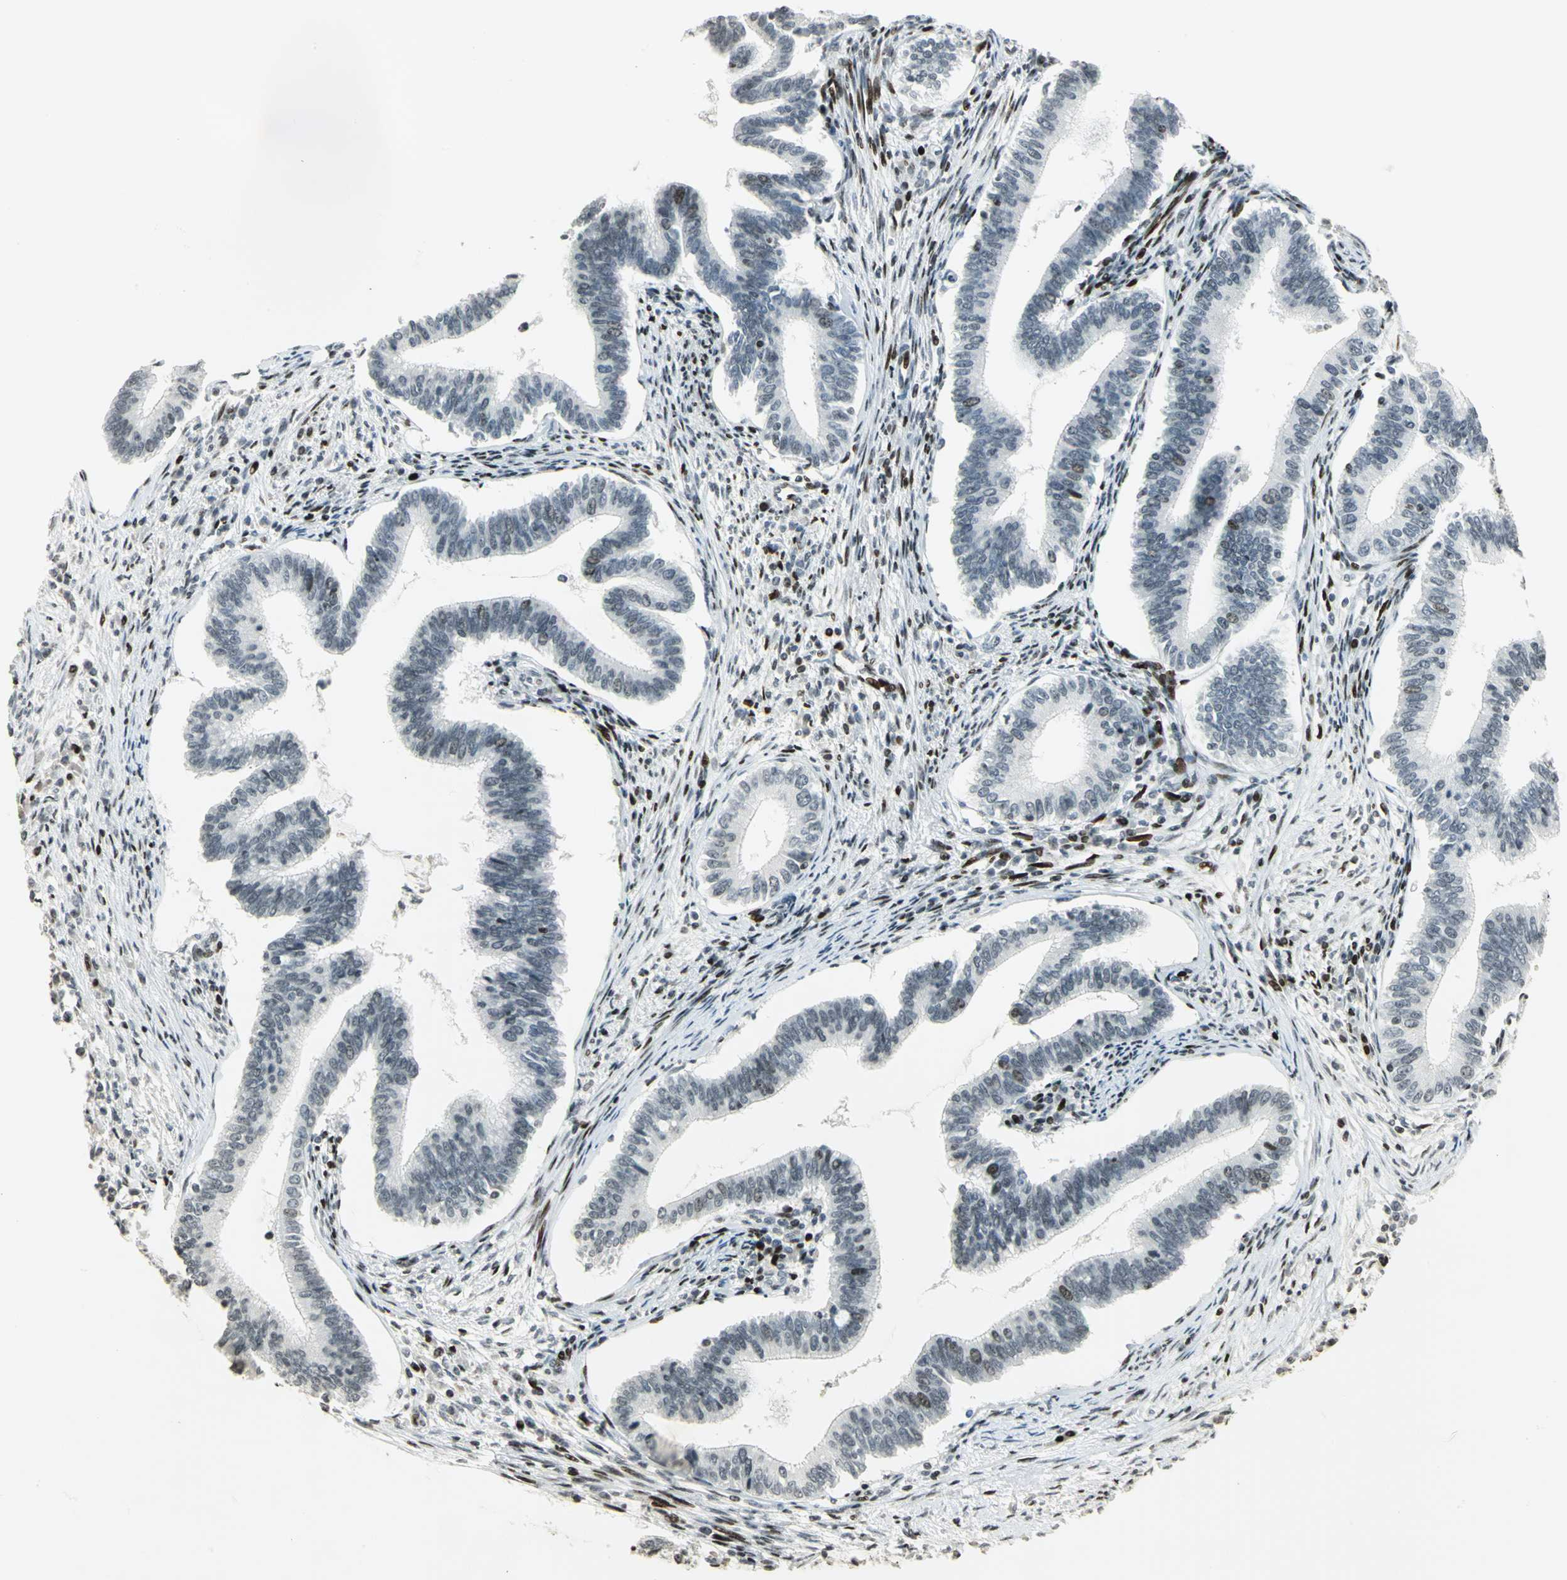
{"staining": {"intensity": "weak", "quantity": "<25%", "location": "nuclear"}, "tissue": "cervical cancer", "cell_type": "Tumor cells", "image_type": "cancer", "snomed": [{"axis": "morphology", "description": "Adenocarcinoma, NOS"}, {"axis": "topography", "description": "Cervix"}], "caption": "A histopathology image of human cervical cancer (adenocarcinoma) is negative for staining in tumor cells.", "gene": "KDM1A", "patient": {"sex": "female", "age": 36}}